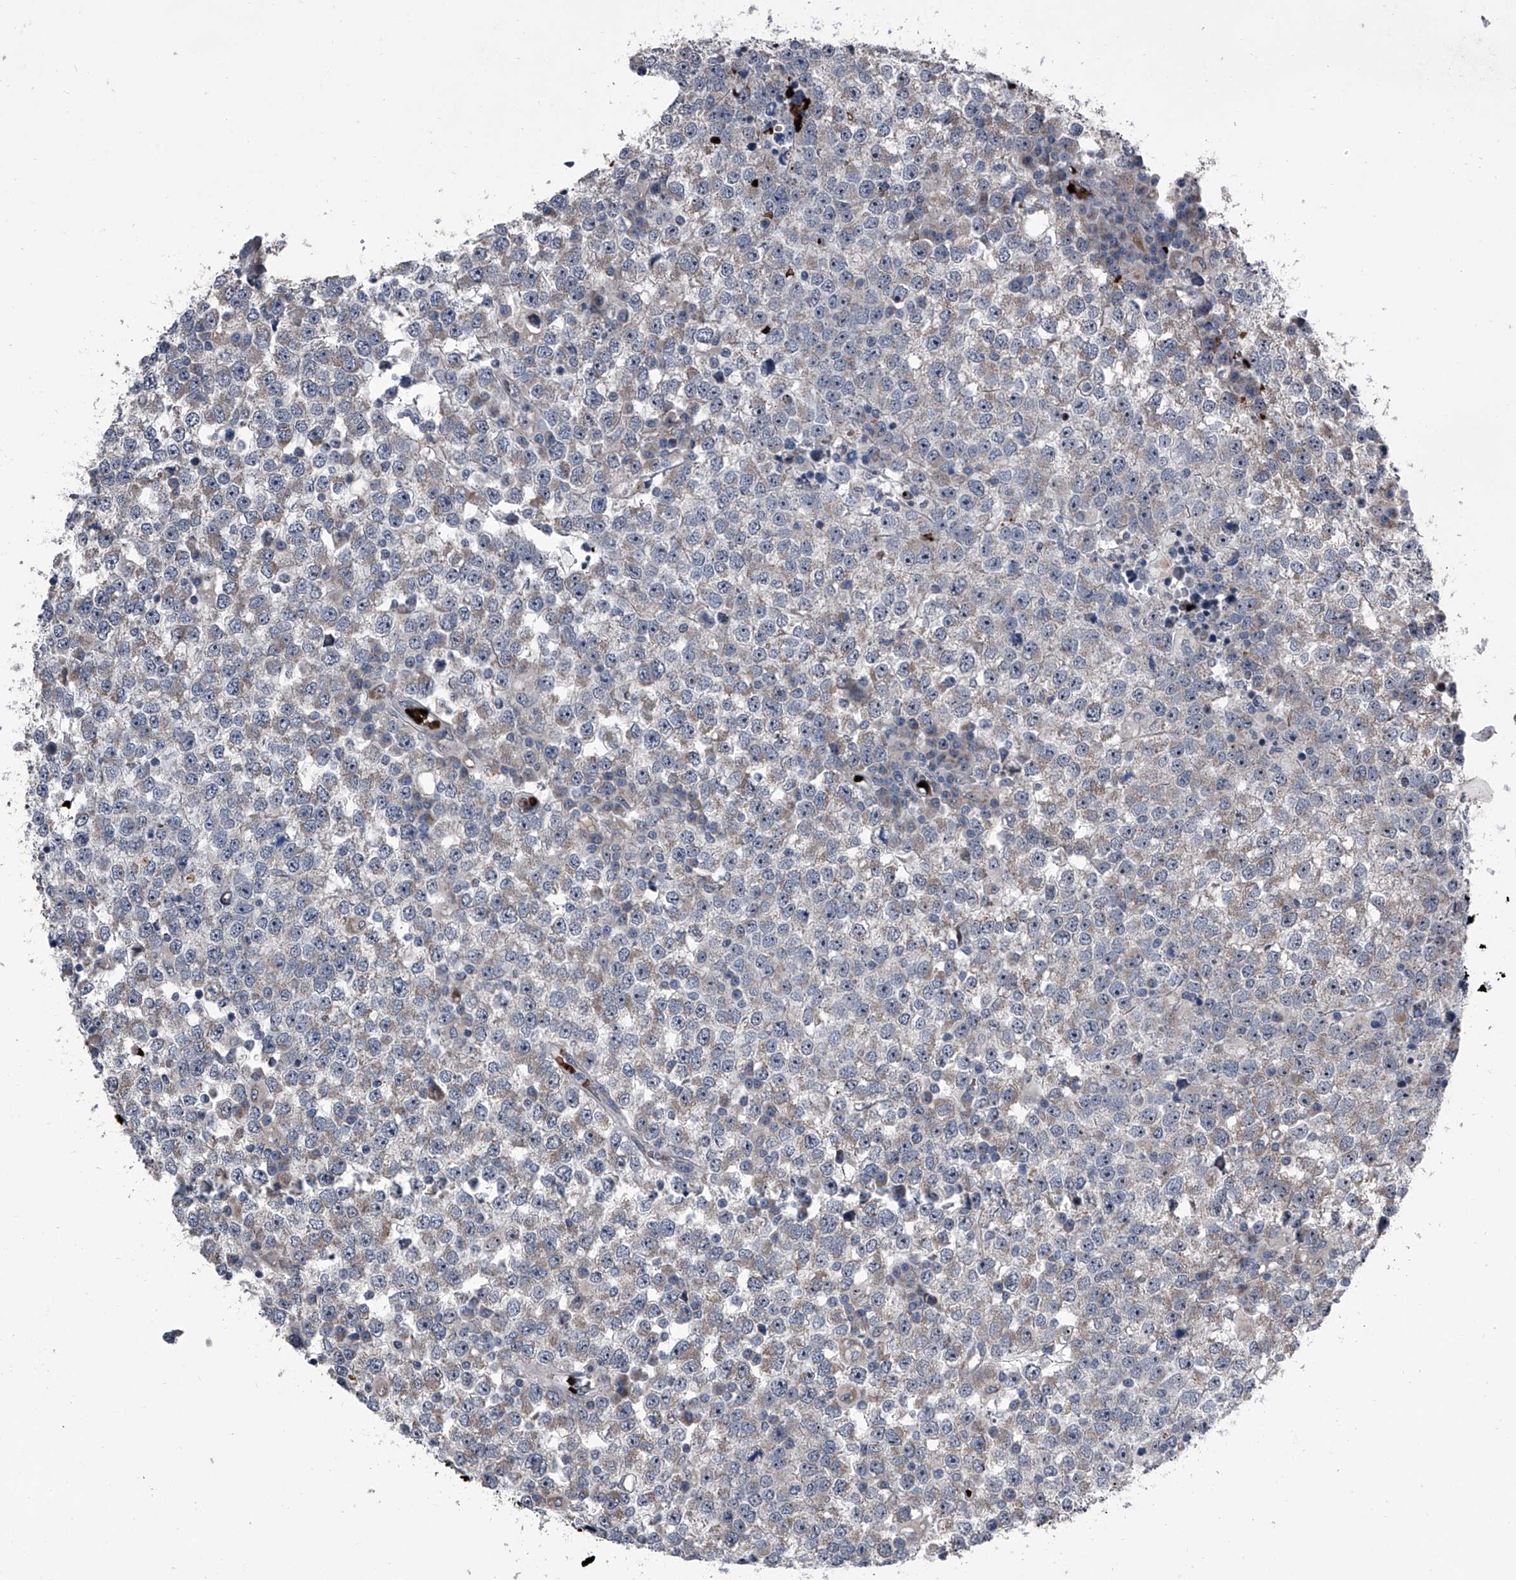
{"staining": {"intensity": "weak", "quantity": "<25%", "location": "cytoplasmic/membranous"}, "tissue": "testis cancer", "cell_type": "Tumor cells", "image_type": "cancer", "snomed": [{"axis": "morphology", "description": "Seminoma, NOS"}, {"axis": "topography", "description": "Testis"}], "caption": "Immunohistochemistry (IHC) micrograph of neoplastic tissue: human testis cancer (seminoma) stained with DAB displays no significant protein staining in tumor cells.", "gene": "CEP85L", "patient": {"sex": "male", "age": 65}}